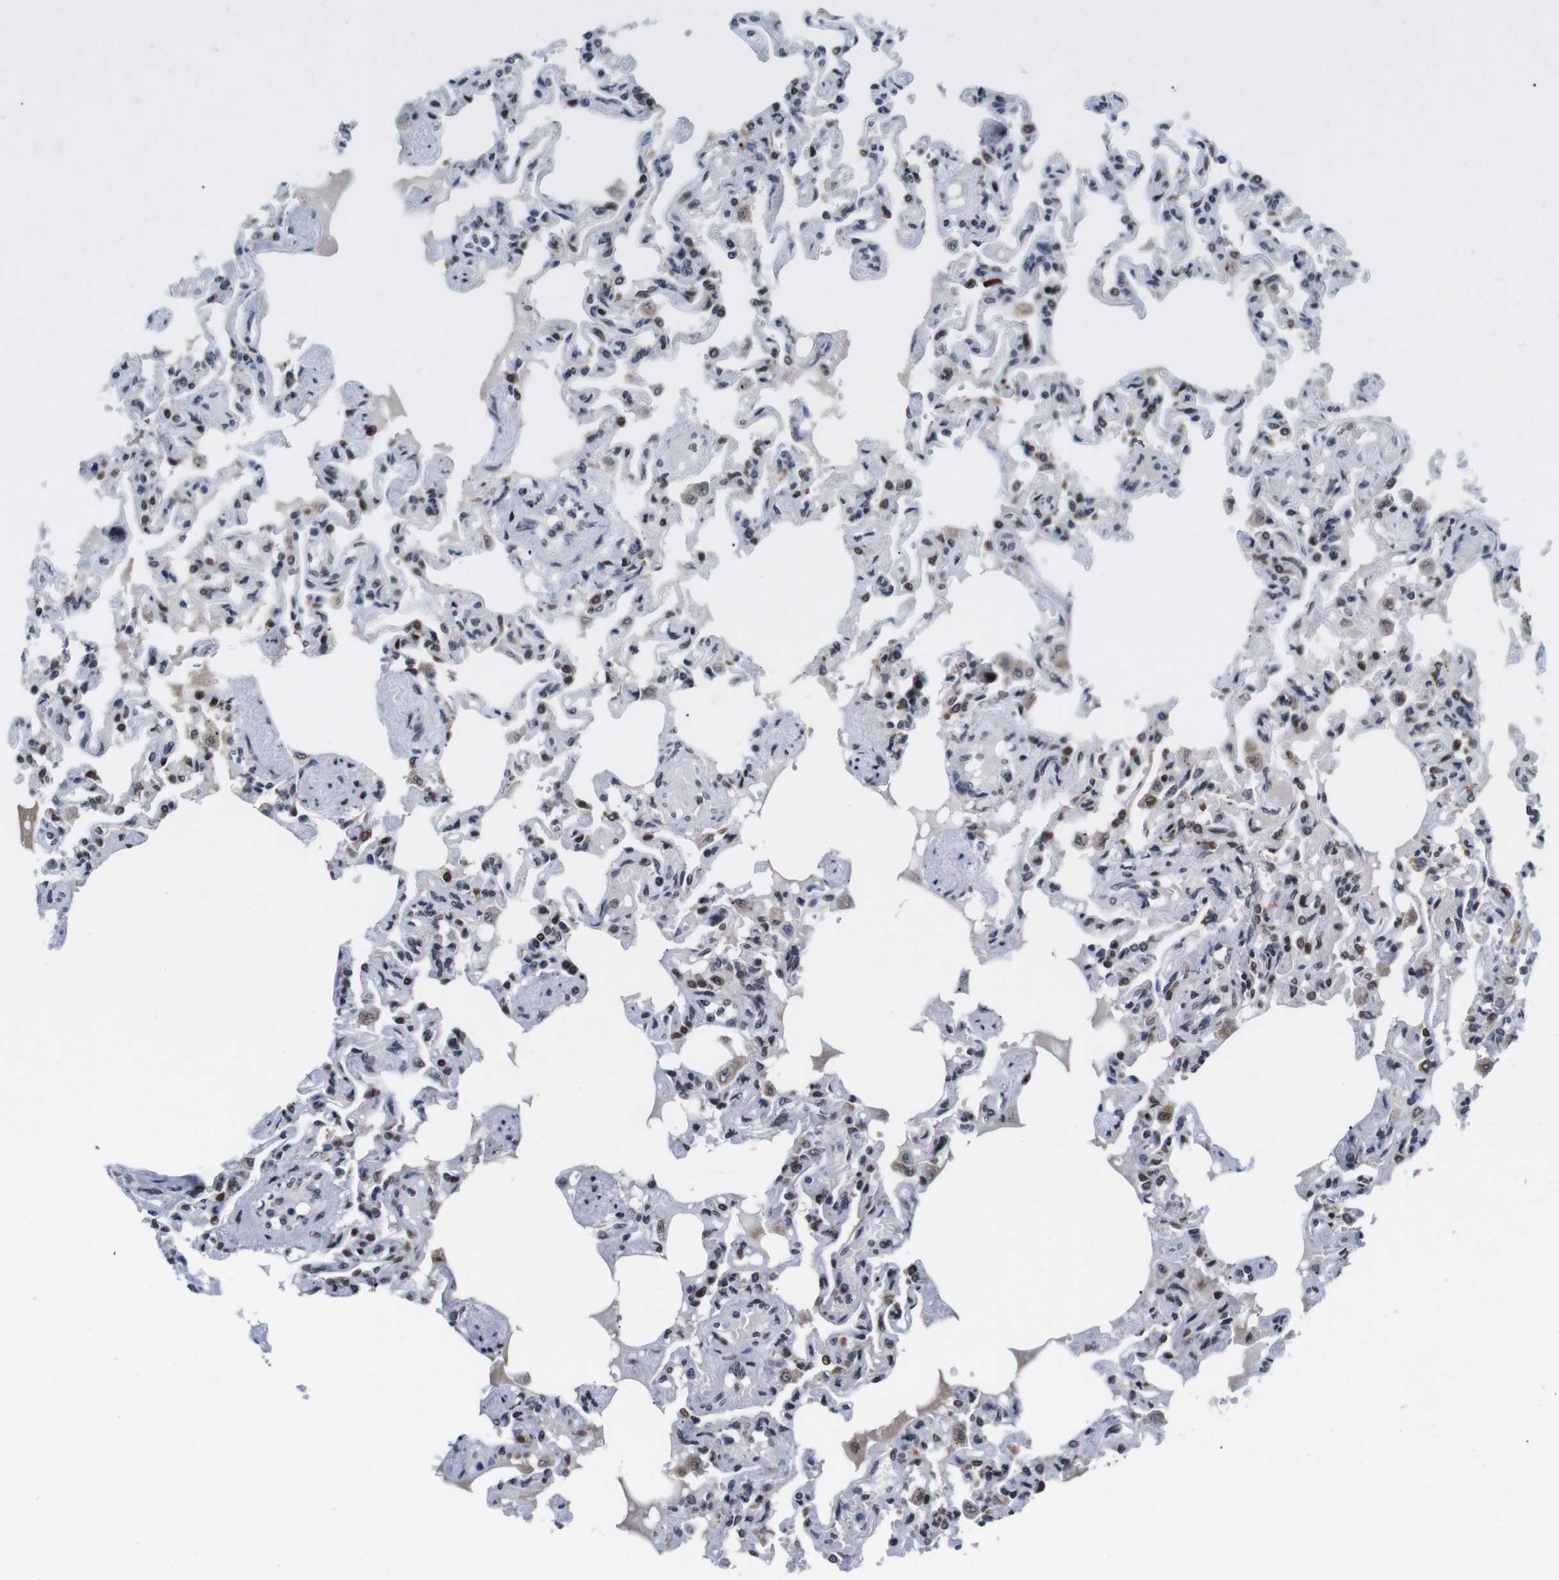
{"staining": {"intensity": "strong", "quantity": "<25%", "location": "cytoplasmic/membranous,nuclear"}, "tissue": "lung", "cell_type": "Alveolar cells", "image_type": "normal", "snomed": [{"axis": "morphology", "description": "Normal tissue, NOS"}, {"axis": "topography", "description": "Lung"}], "caption": "Lung stained with DAB IHC displays medium levels of strong cytoplasmic/membranous,nuclear expression in about <25% of alveolar cells.", "gene": "EIF4G1", "patient": {"sex": "male", "age": 21}}